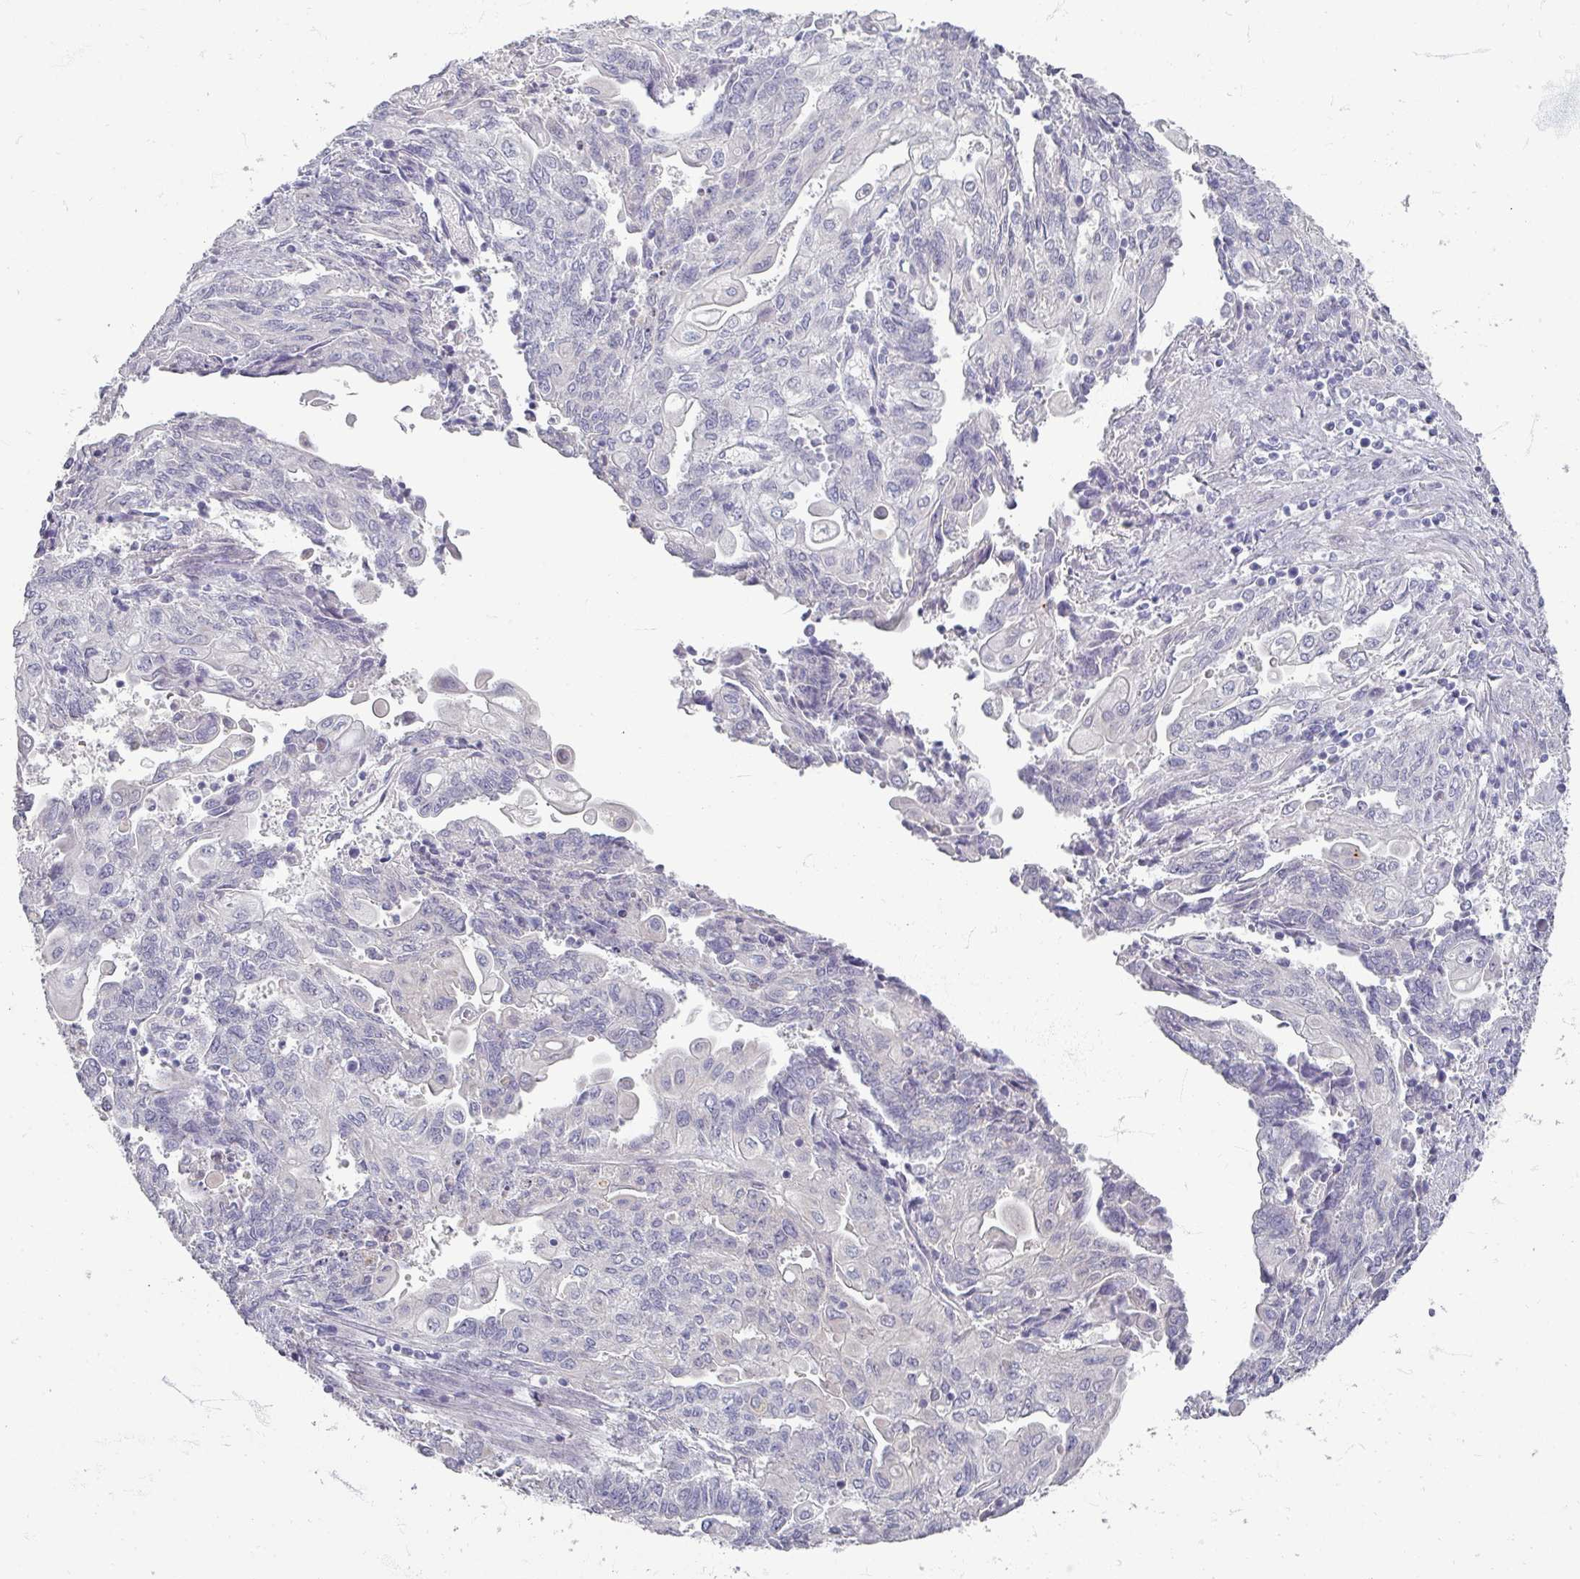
{"staining": {"intensity": "negative", "quantity": "none", "location": "none"}, "tissue": "endometrial cancer", "cell_type": "Tumor cells", "image_type": "cancer", "snomed": [{"axis": "morphology", "description": "Adenocarcinoma, NOS"}, {"axis": "topography", "description": "Endometrium"}], "caption": "A micrograph of human adenocarcinoma (endometrial) is negative for staining in tumor cells.", "gene": "ZNF878", "patient": {"sex": "female", "age": 54}}